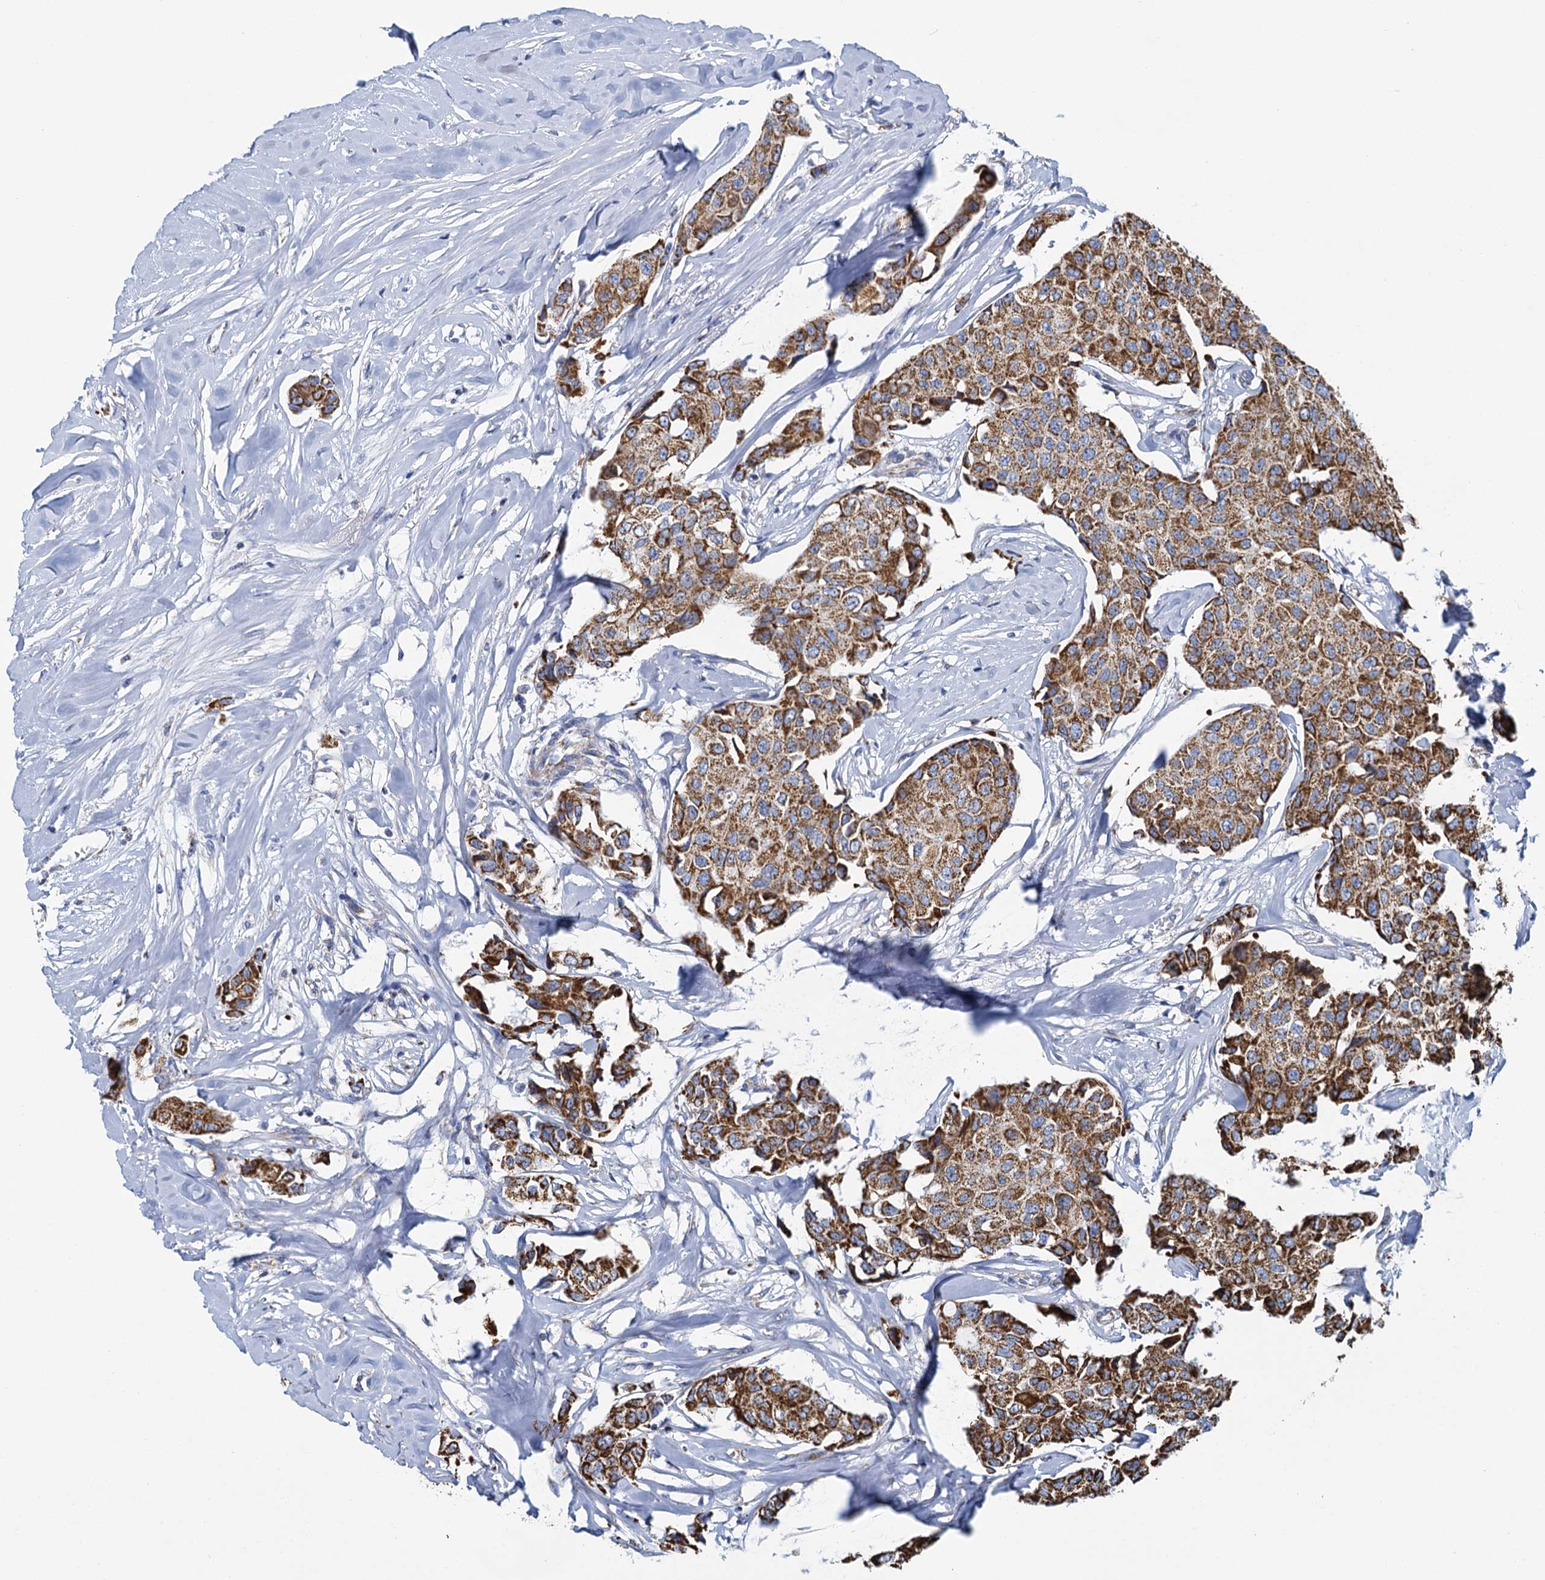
{"staining": {"intensity": "moderate", "quantity": ">75%", "location": "cytoplasmic/membranous"}, "tissue": "breast cancer", "cell_type": "Tumor cells", "image_type": "cancer", "snomed": [{"axis": "morphology", "description": "Duct carcinoma"}, {"axis": "topography", "description": "Breast"}], "caption": "Protein expression analysis of infiltrating ductal carcinoma (breast) displays moderate cytoplasmic/membranous positivity in approximately >75% of tumor cells.", "gene": "CCP110", "patient": {"sex": "female", "age": 80}}